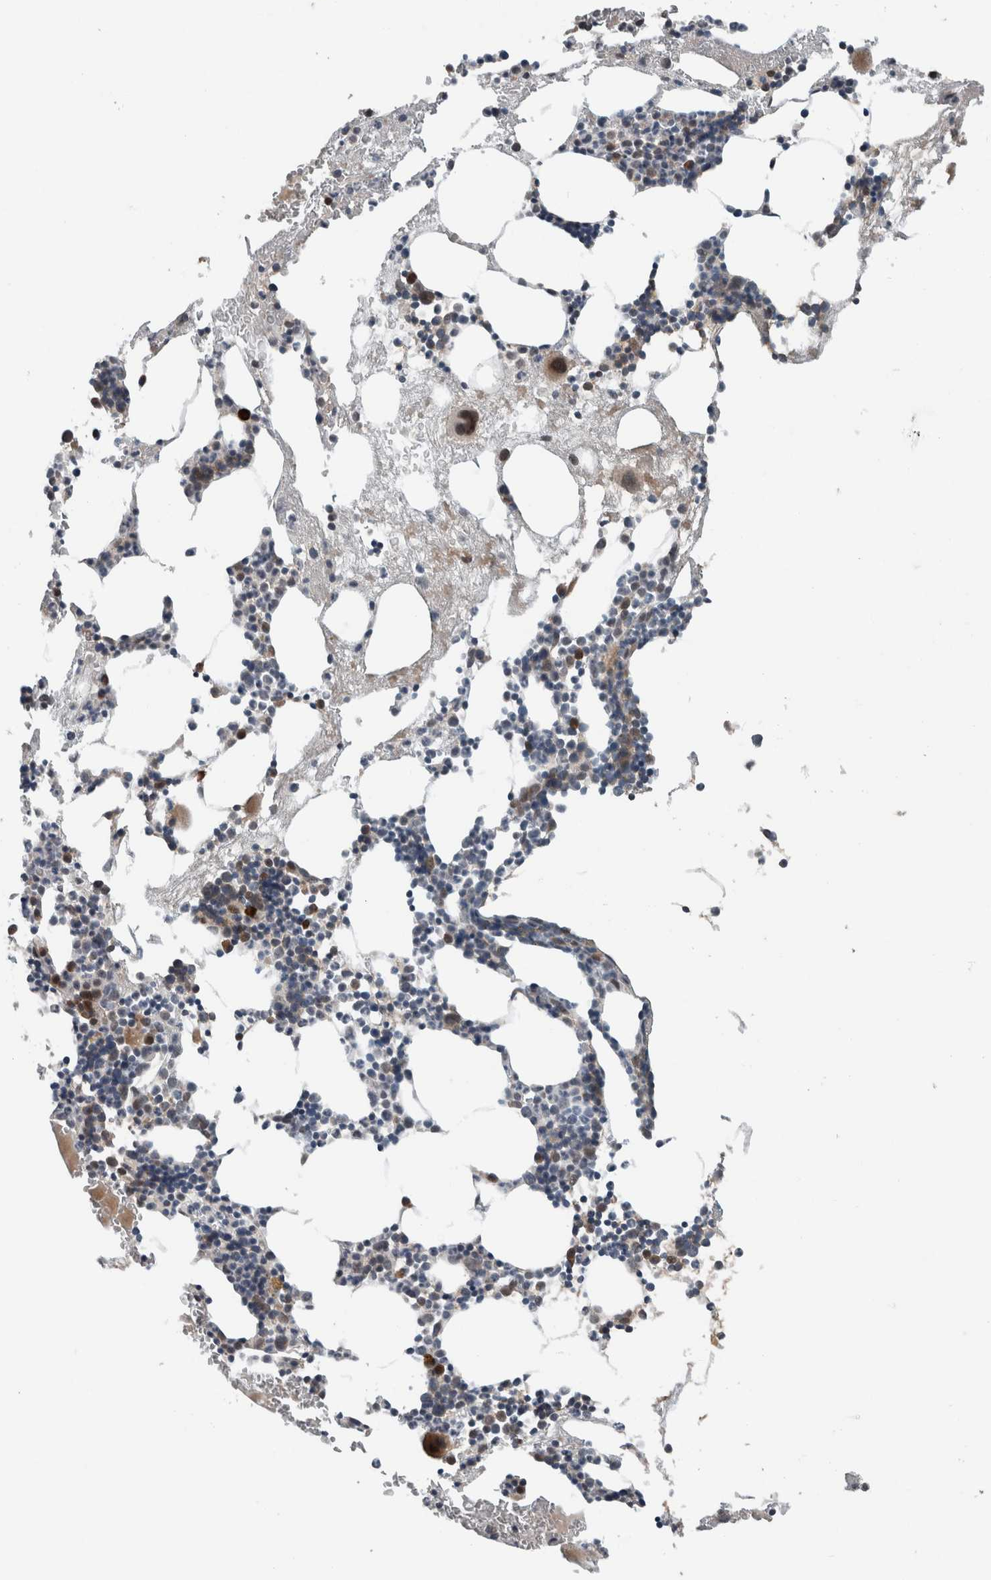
{"staining": {"intensity": "strong", "quantity": "<25%", "location": "nuclear"}, "tissue": "bone marrow", "cell_type": "Hematopoietic cells", "image_type": "normal", "snomed": [{"axis": "morphology", "description": "Normal tissue, NOS"}, {"axis": "morphology", "description": "Inflammation, NOS"}, {"axis": "topography", "description": "Bone marrow"}], "caption": "A micrograph of human bone marrow stained for a protein demonstrates strong nuclear brown staining in hematopoietic cells. The staining was performed using DAB (3,3'-diaminobenzidine) to visualize the protein expression in brown, while the nuclei were stained in blue with hematoxylin (Magnification: 20x).", "gene": "GBA2", "patient": {"sex": "female", "age": 67}}